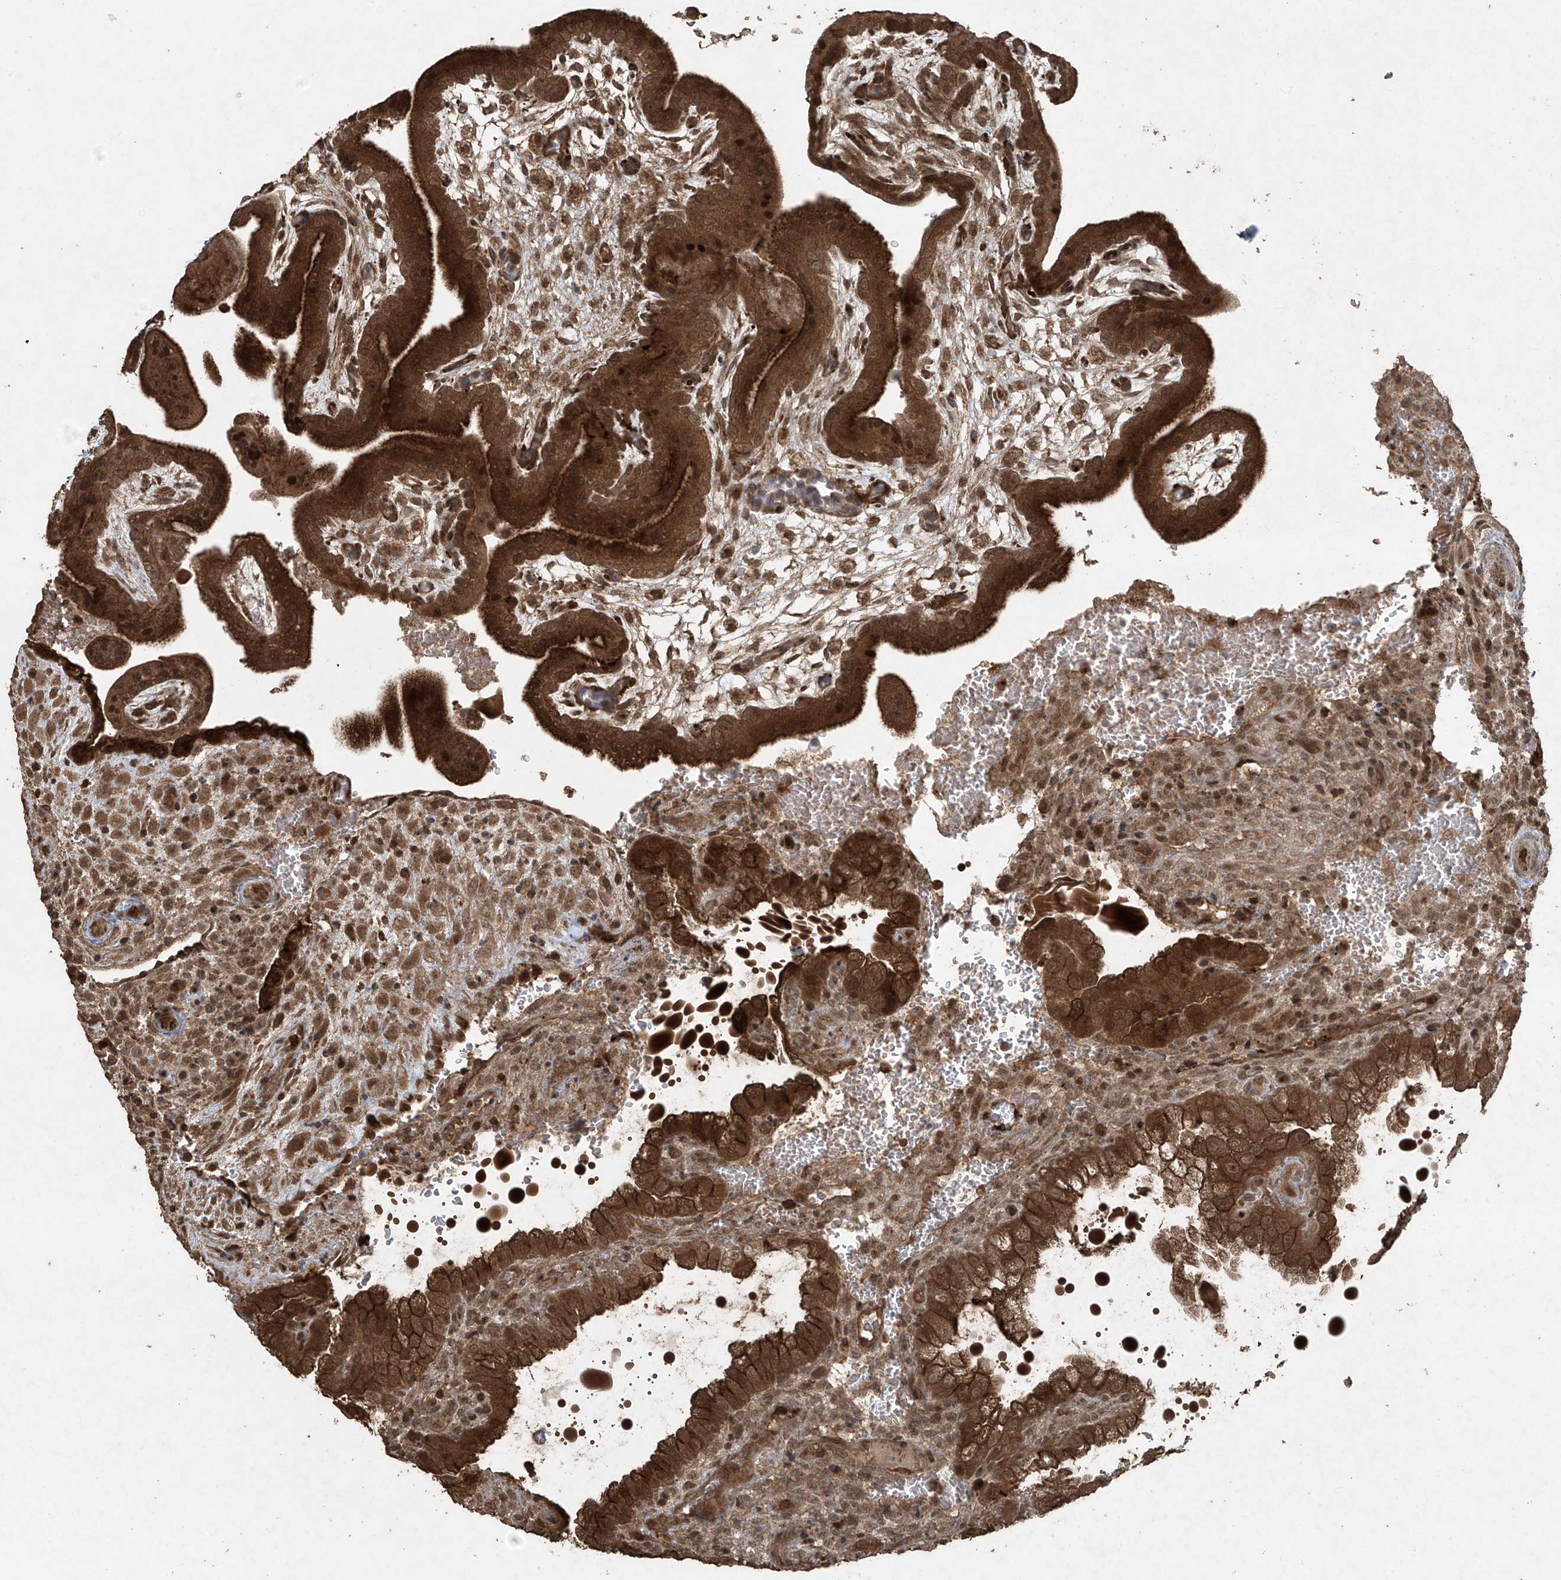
{"staining": {"intensity": "strong", "quantity": ">75%", "location": "cytoplasmic/membranous"}, "tissue": "placenta", "cell_type": "Decidual cells", "image_type": "normal", "snomed": [{"axis": "morphology", "description": "Normal tissue, NOS"}, {"axis": "topography", "description": "Placenta"}], "caption": "A brown stain shows strong cytoplasmic/membranous staining of a protein in decidual cells of benign placenta.", "gene": "PGPEP1", "patient": {"sex": "female", "age": 35}}